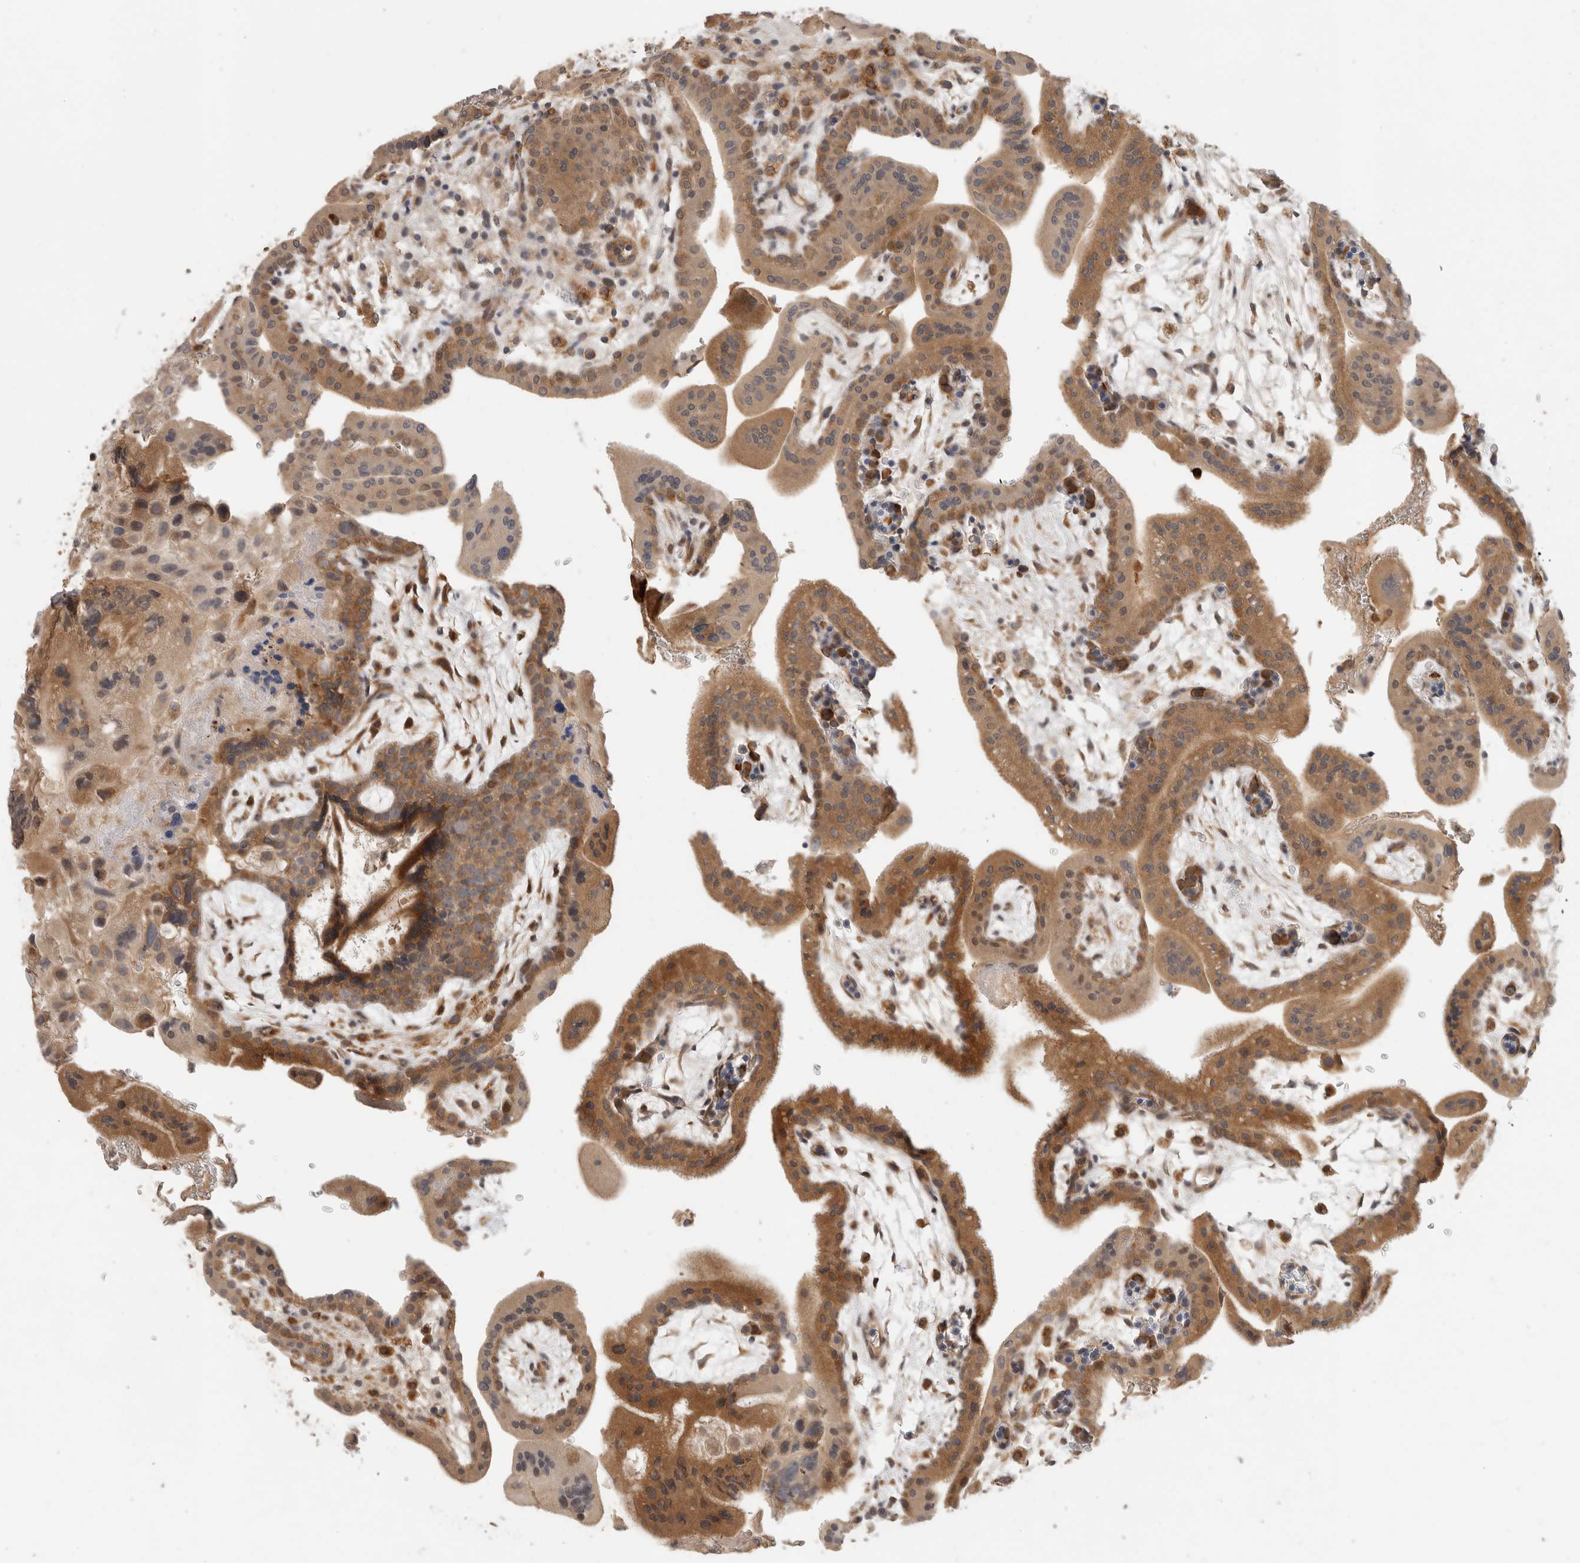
{"staining": {"intensity": "strong", "quantity": ">75%", "location": "cytoplasmic/membranous"}, "tissue": "placenta", "cell_type": "Decidual cells", "image_type": "normal", "snomed": [{"axis": "morphology", "description": "Normal tissue, NOS"}, {"axis": "topography", "description": "Placenta"}], "caption": "Decidual cells demonstrate high levels of strong cytoplasmic/membranous expression in about >75% of cells in benign human placenta. The protein is shown in brown color, while the nuclei are stained blue.", "gene": "APOL2", "patient": {"sex": "female", "age": 35}}